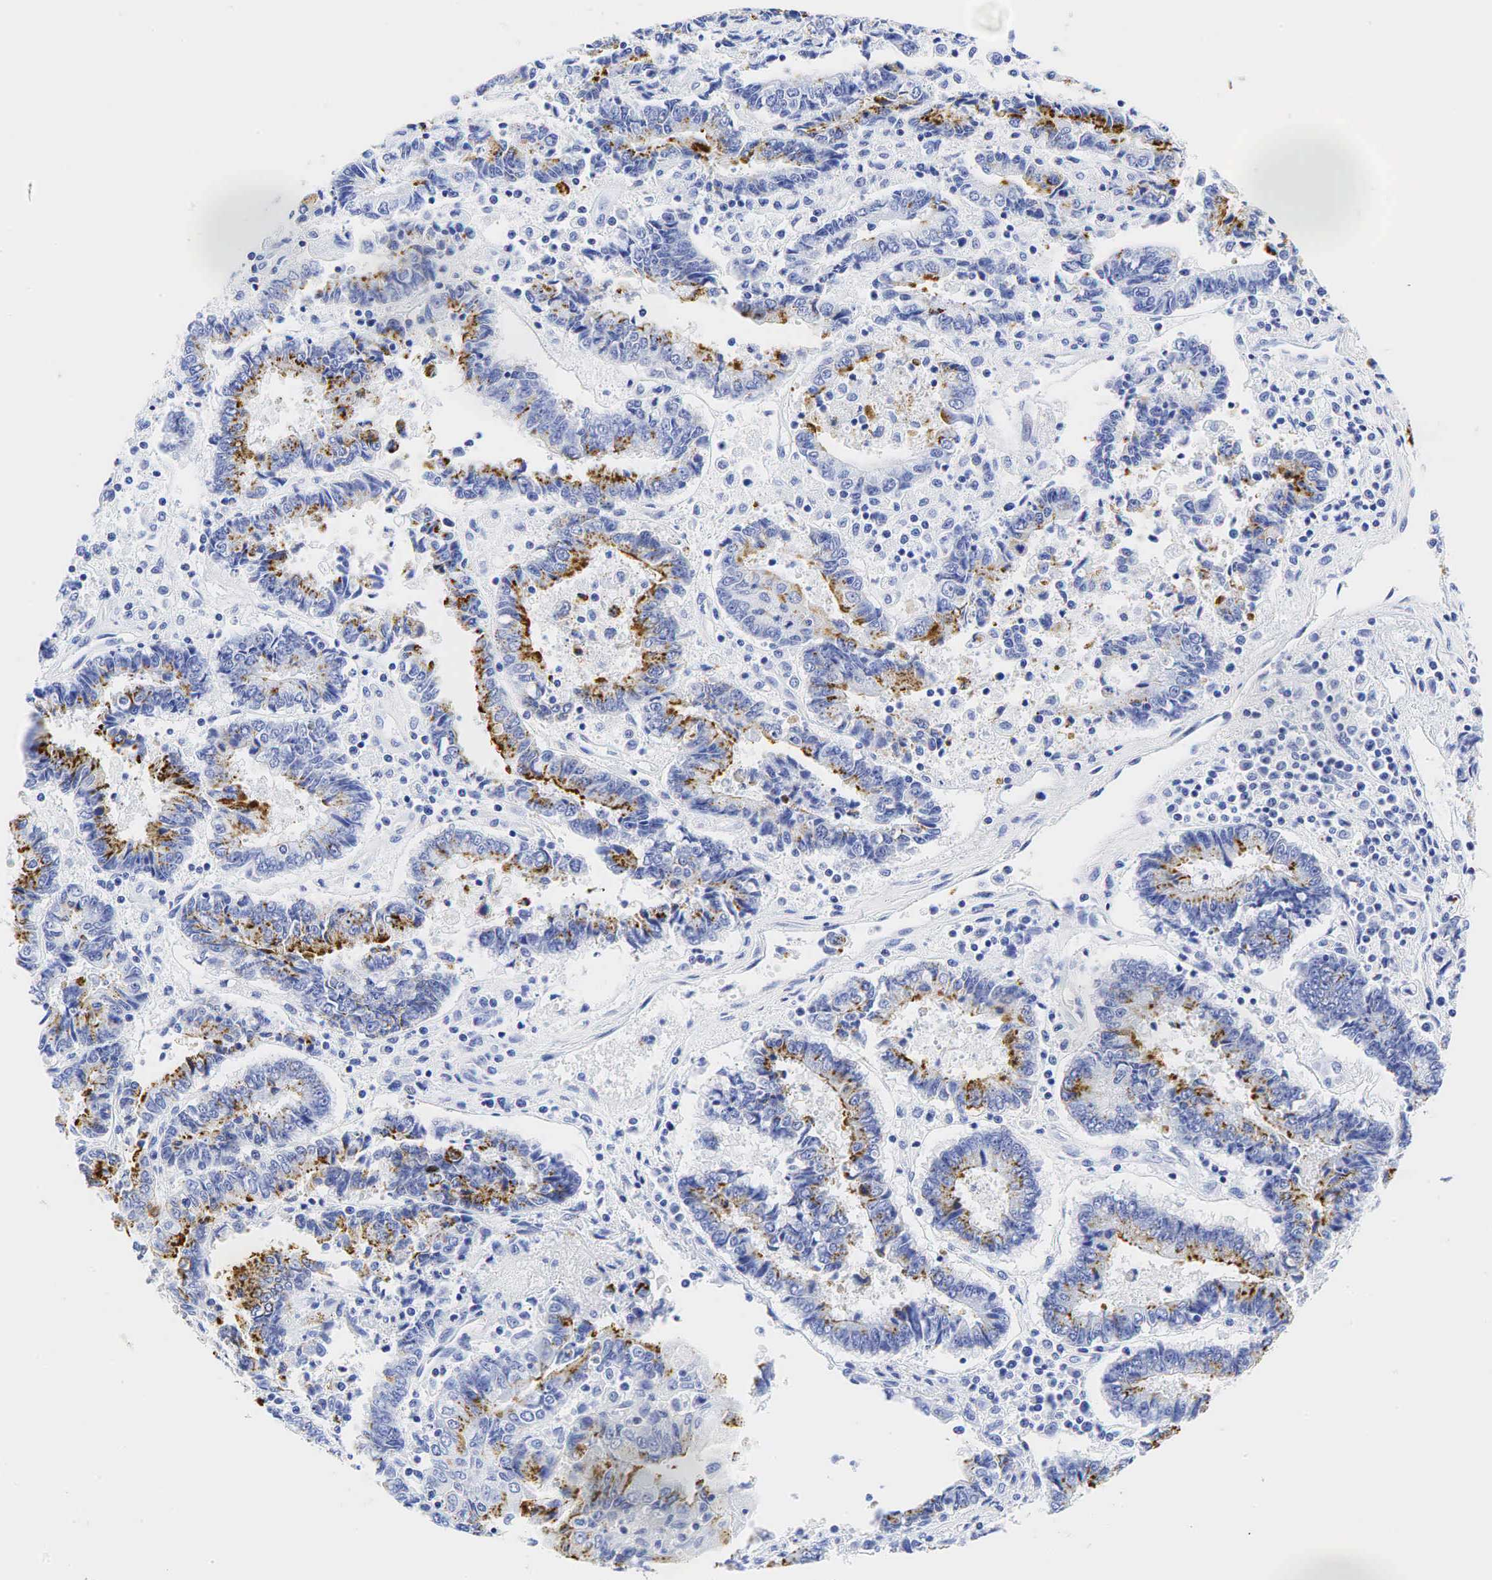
{"staining": {"intensity": "strong", "quantity": "25%-75%", "location": "cytoplasmic/membranous"}, "tissue": "endometrial cancer", "cell_type": "Tumor cells", "image_type": "cancer", "snomed": [{"axis": "morphology", "description": "Adenocarcinoma, NOS"}, {"axis": "topography", "description": "Endometrium"}], "caption": "Protein expression analysis of human endometrial adenocarcinoma reveals strong cytoplasmic/membranous staining in about 25%-75% of tumor cells.", "gene": "CHGA", "patient": {"sex": "female", "age": 75}}